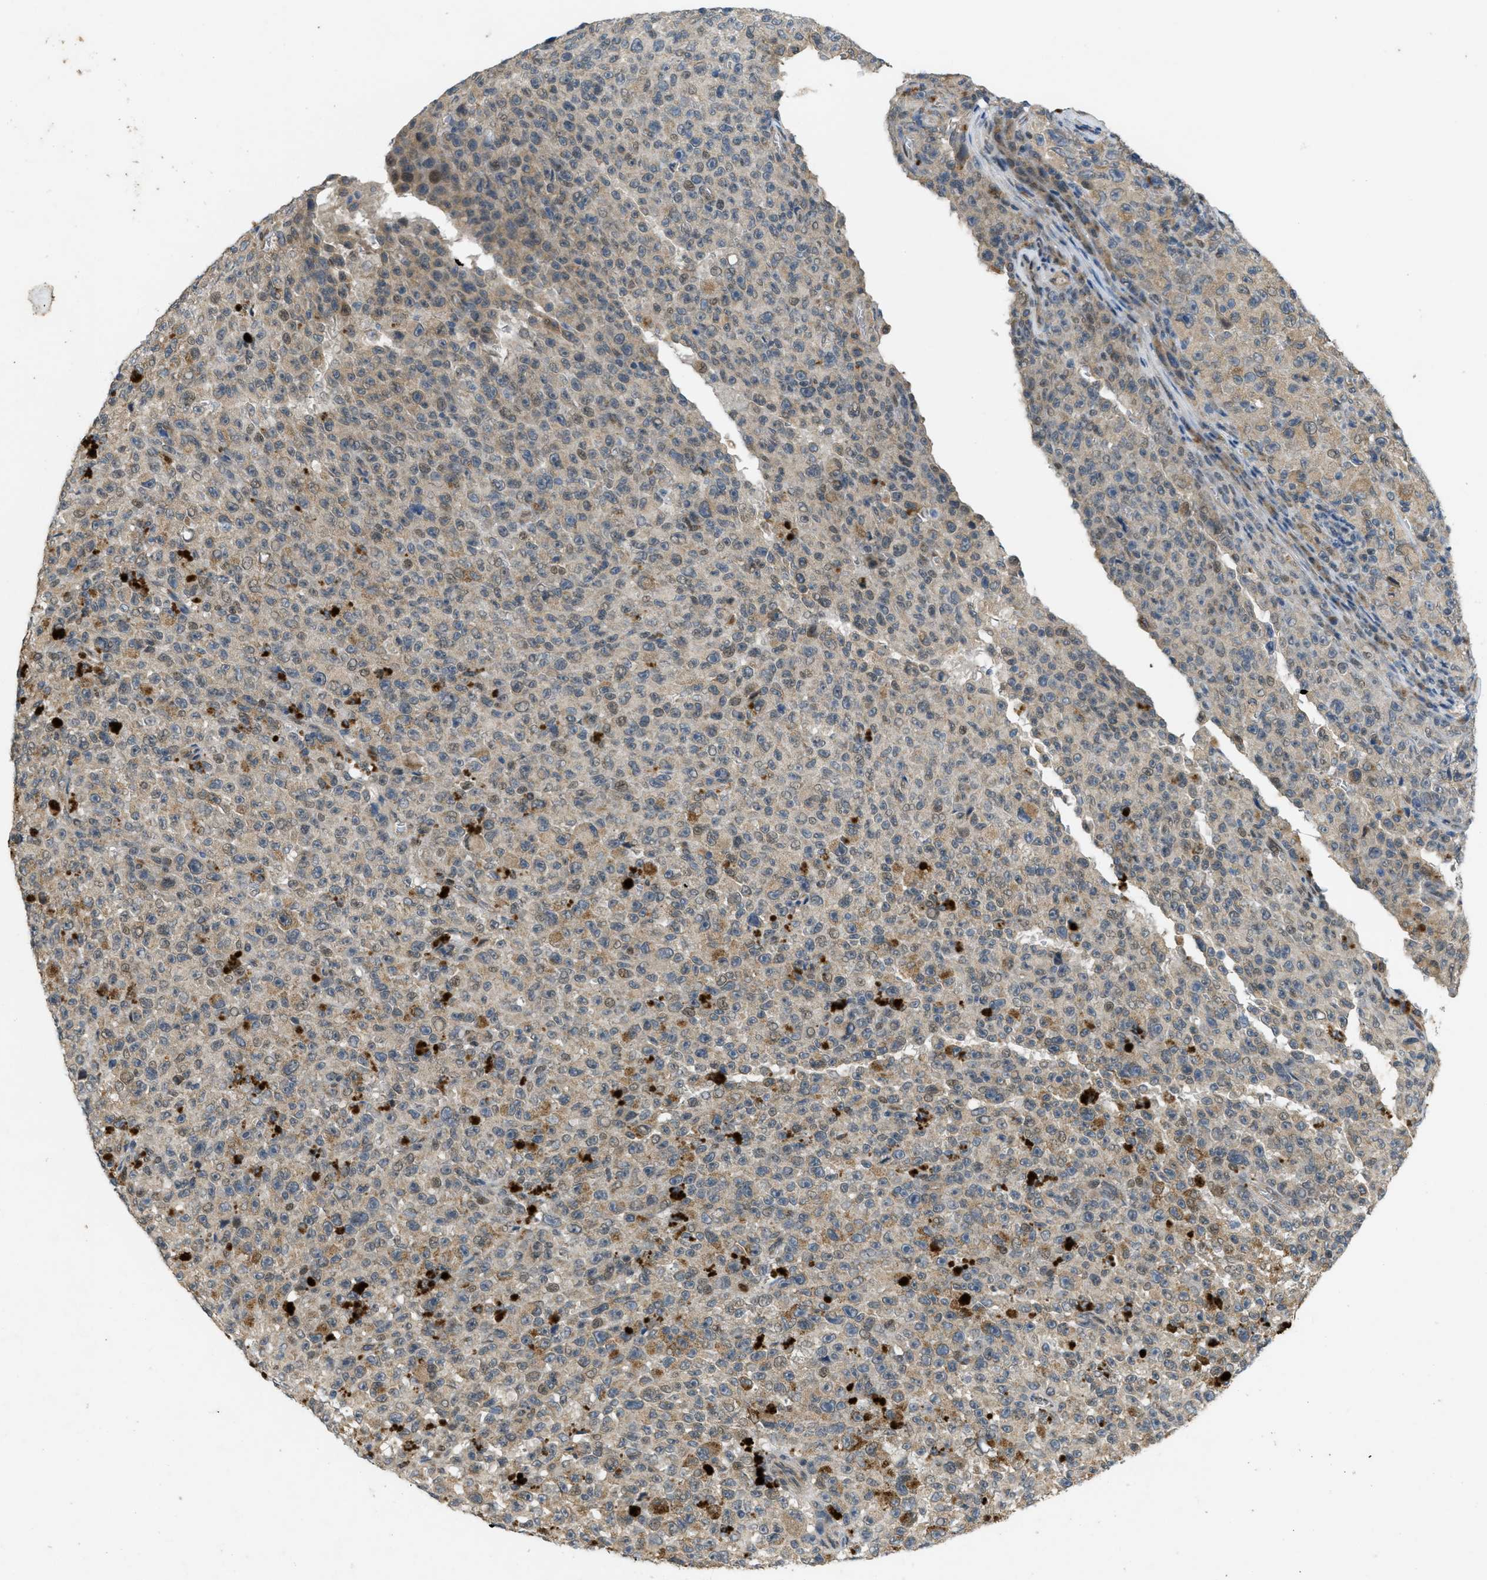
{"staining": {"intensity": "moderate", "quantity": "25%-75%", "location": "cytoplasmic/membranous"}, "tissue": "melanoma", "cell_type": "Tumor cells", "image_type": "cancer", "snomed": [{"axis": "morphology", "description": "Malignant melanoma, NOS"}, {"axis": "topography", "description": "Skin"}], "caption": "This is a histology image of IHC staining of malignant melanoma, which shows moderate positivity in the cytoplasmic/membranous of tumor cells.", "gene": "IFNLR1", "patient": {"sex": "female", "age": 82}}